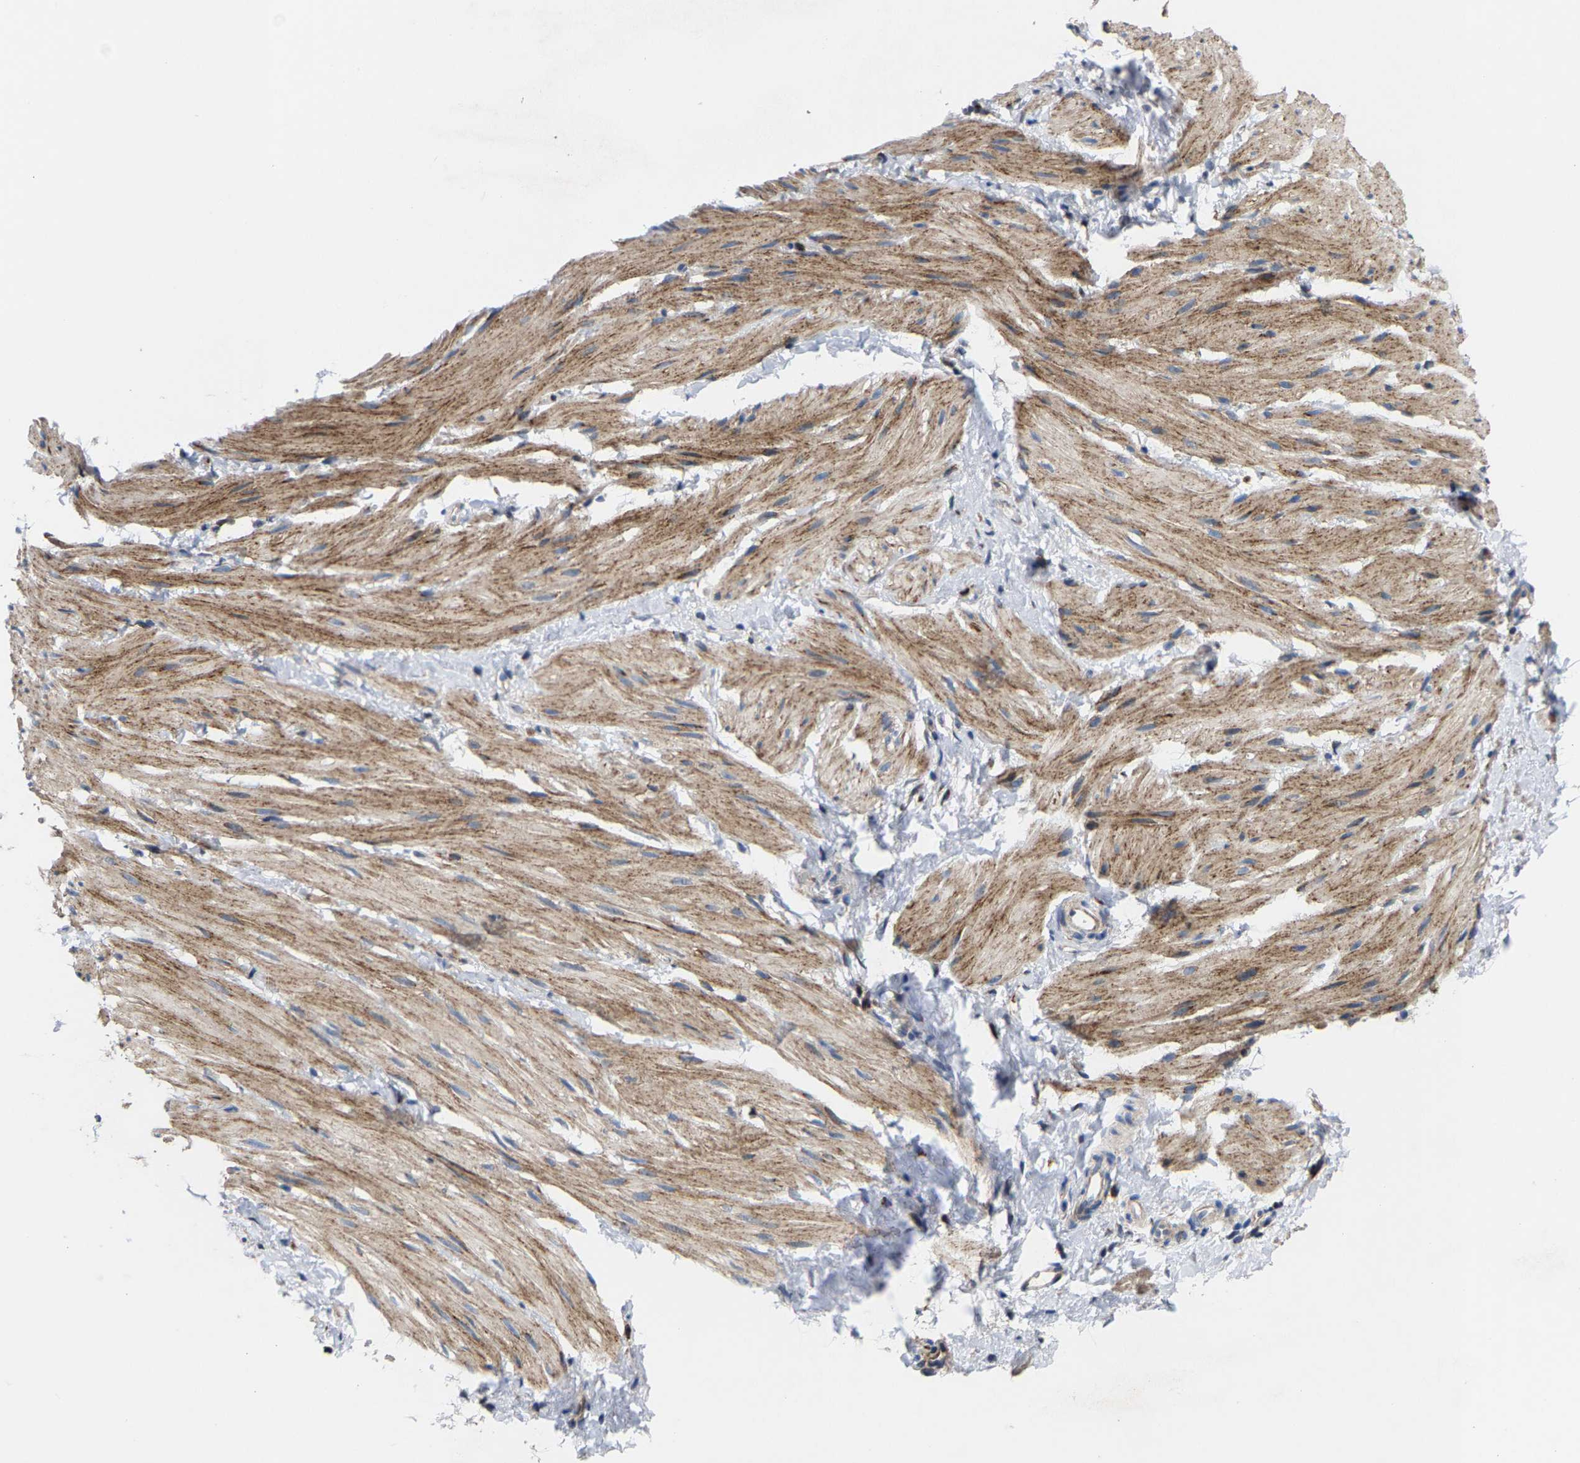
{"staining": {"intensity": "moderate", "quantity": "25%-75%", "location": "cytoplasmic/membranous"}, "tissue": "smooth muscle", "cell_type": "Smooth muscle cells", "image_type": "normal", "snomed": [{"axis": "morphology", "description": "Normal tissue, NOS"}, {"axis": "topography", "description": "Smooth muscle"}], "caption": "The histopathology image demonstrates staining of benign smooth muscle, revealing moderate cytoplasmic/membranous protein staining (brown color) within smooth muscle cells.", "gene": "TDRKH", "patient": {"sex": "male", "age": 16}}